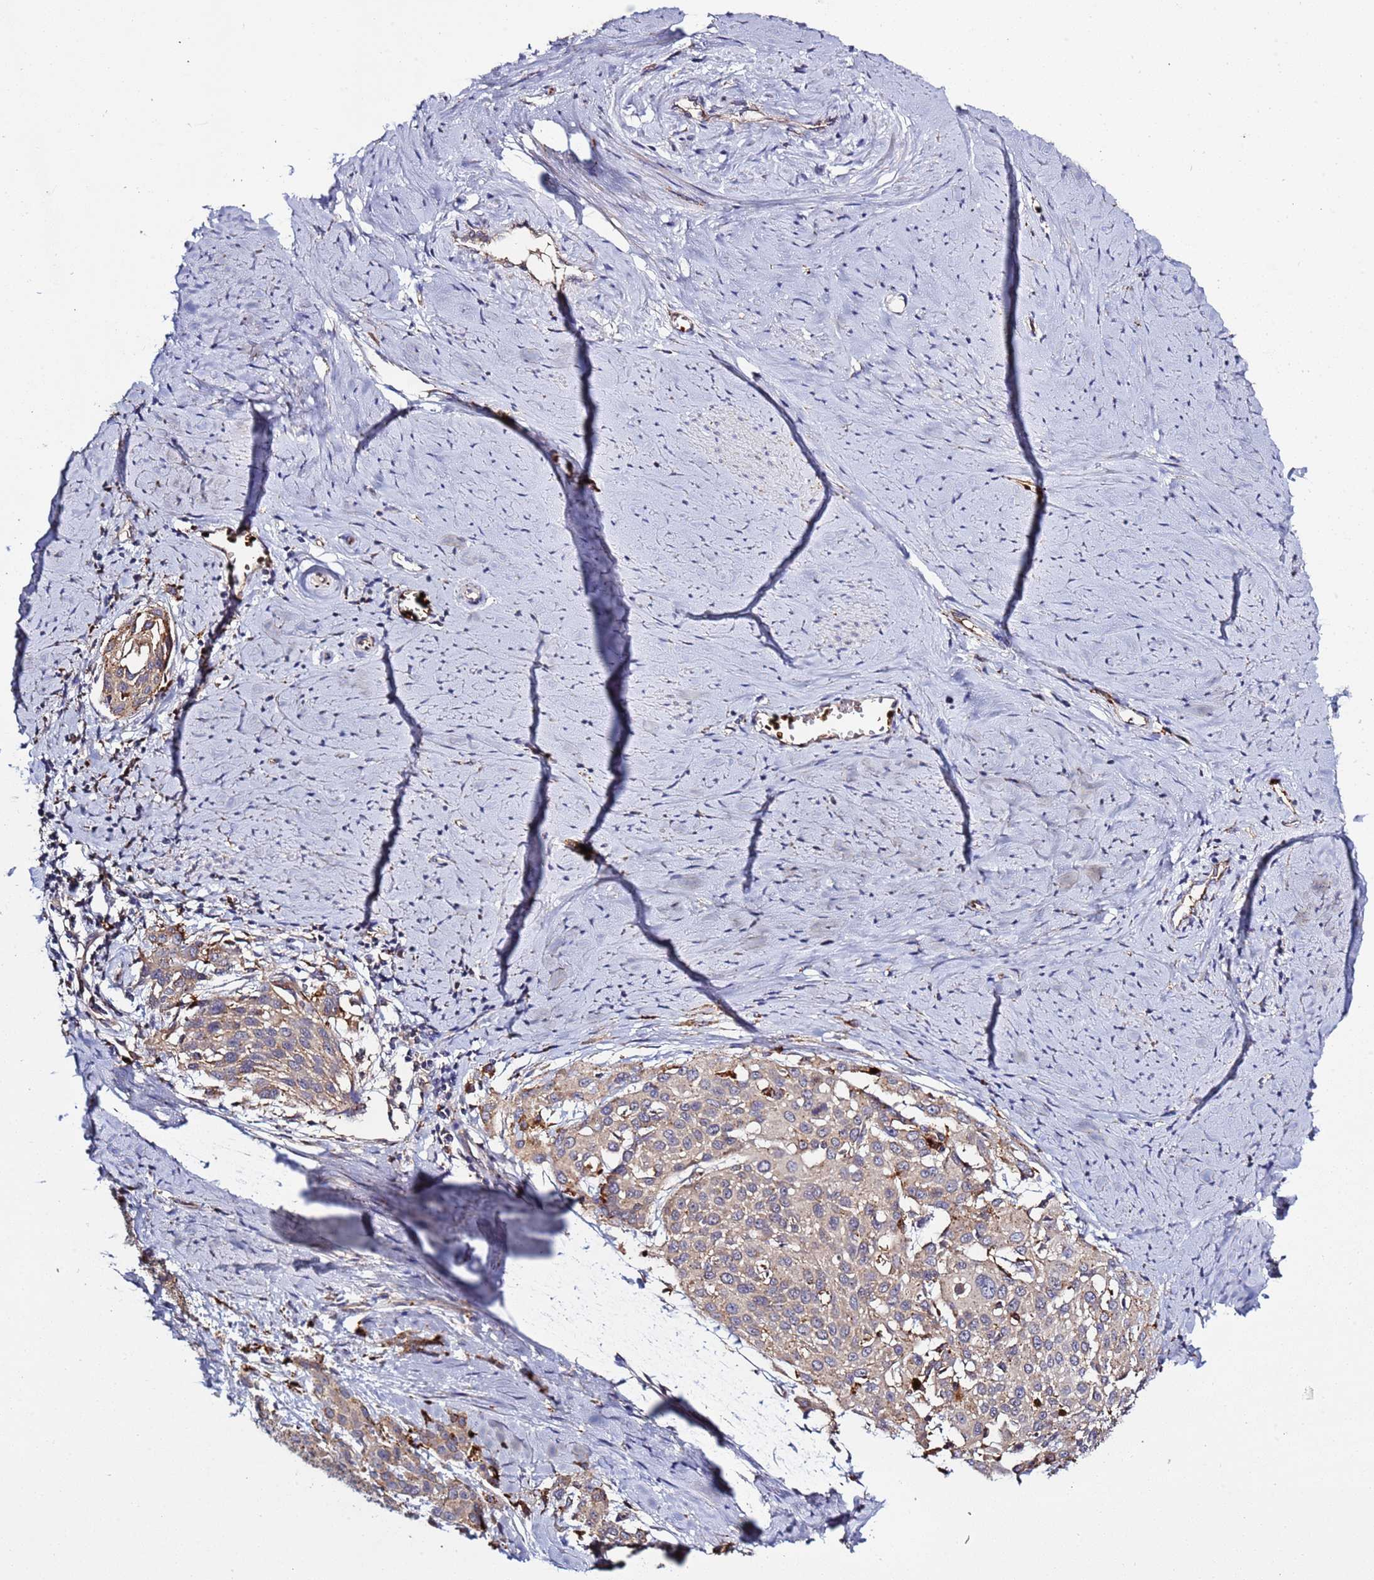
{"staining": {"intensity": "moderate", "quantity": "25%-75%", "location": "cytoplasmic/membranous"}, "tissue": "cervical cancer", "cell_type": "Tumor cells", "image_type": "cancer", "snomed": [{"axis": "morphology", "description": "Squamous cell carcinoma, NOS"}, {"axis": "topography", "description": "Cervix"}], "caption": "This is an image of immunohistochemistry staining of cervical cancer (squamous cell carcinoma), which shows moderate positivity in the cytoplasmic/membranous of tumor cells.", "gene": "VPS36", "patient": {"sex": "female", "age": 44}}